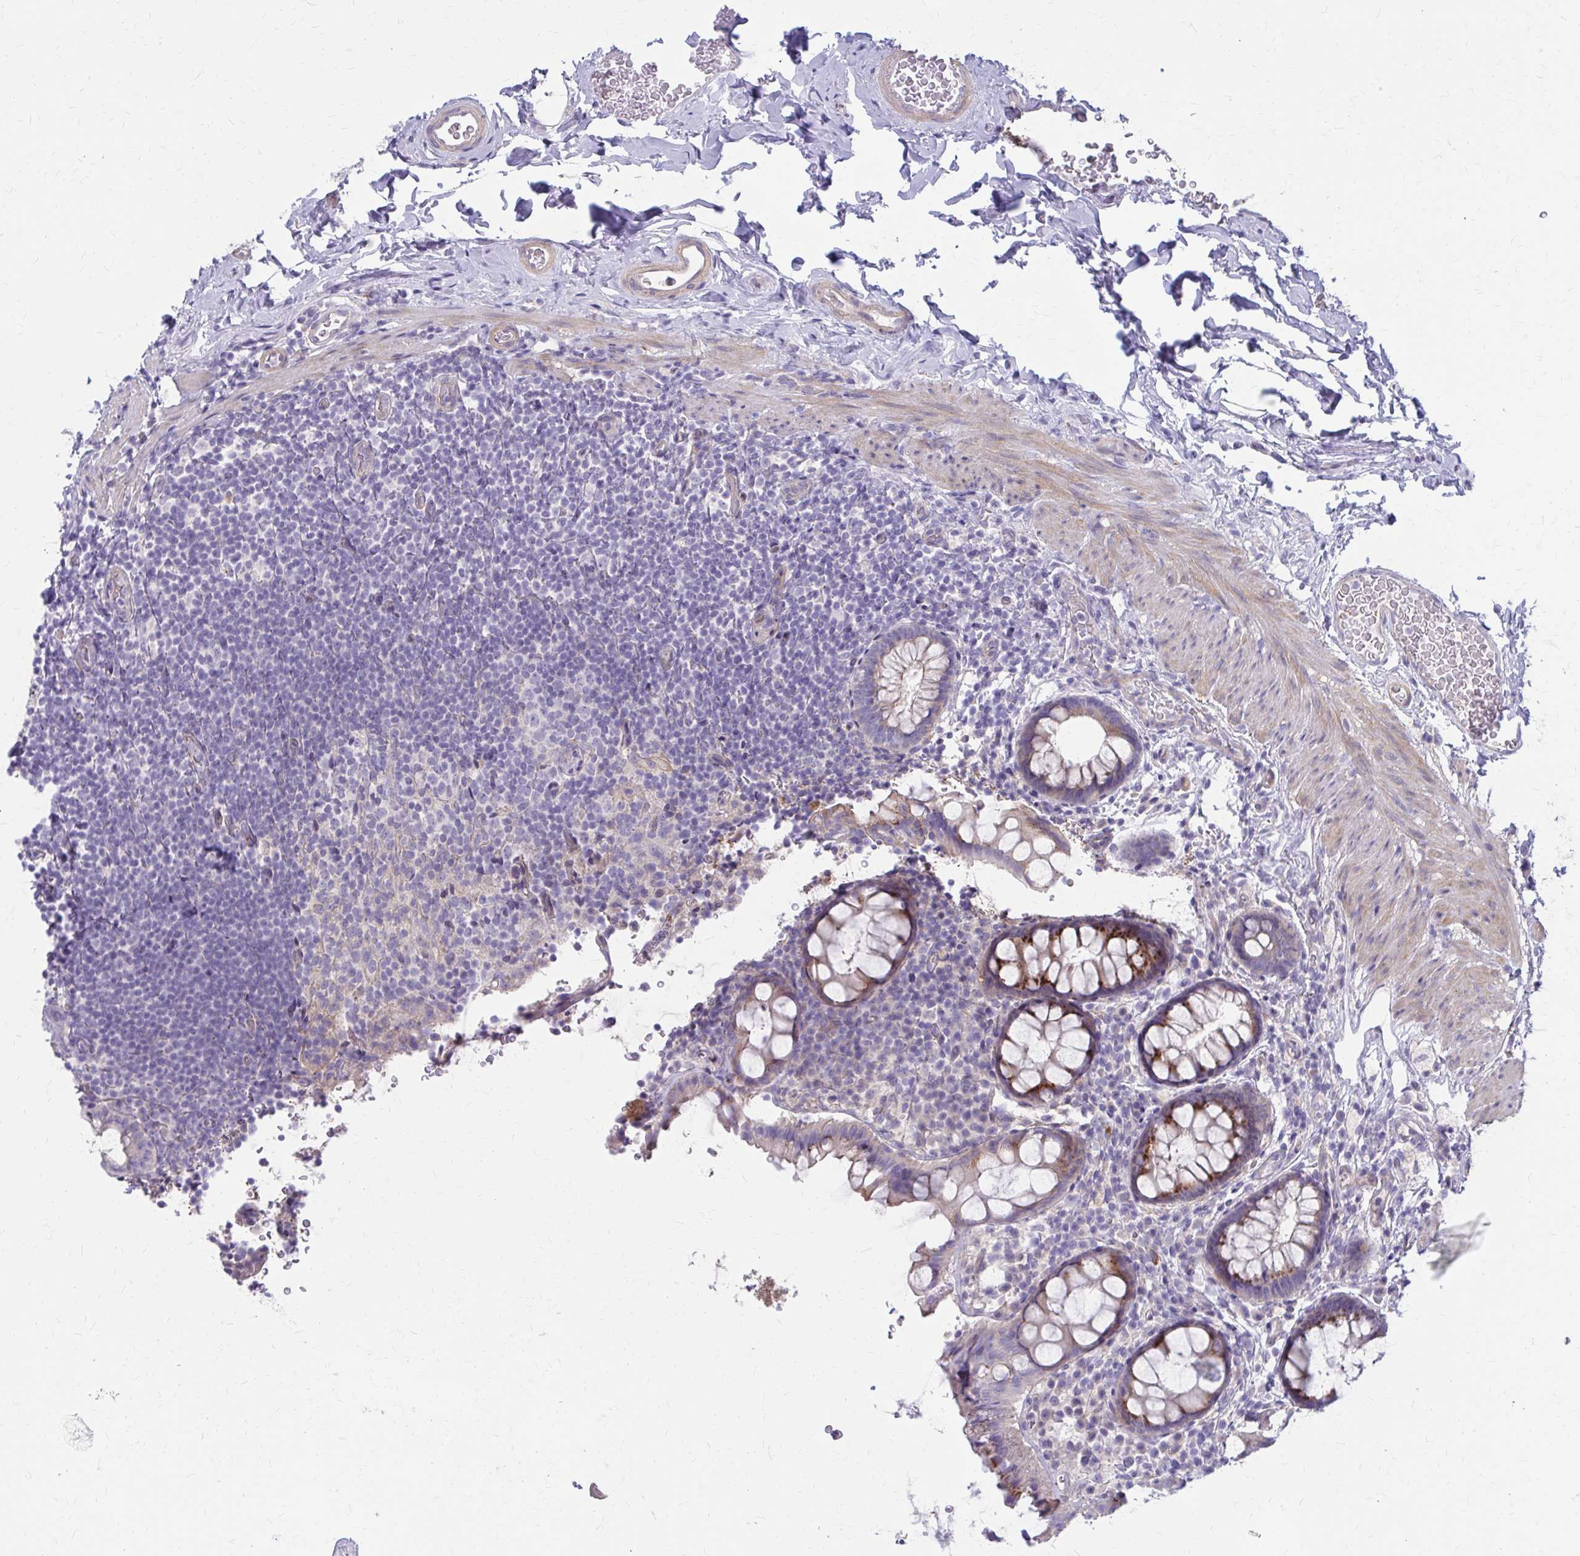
{"staining": {"intensity": "strong", "quantity": "<25%", "location": "cytoplasmic/membranous"}, "tissue": "rectum", "cell_type": "Glandular cells", "image_type": "normal", "snomed": [{"axis": "morphology", "description": "Normal tissue, NOS"}, {"axis": "topography", "description": "Rectum"}, {"axis": "topography", "description": "Peripheral nerve tissue"}], "caption": "Strong cytoplasmic/membranous protein positivity is seen in approximately <25% of glandular cells in rectum. (DAB IHC with brightfield microscopy, high magnification).", "gene": "GLYATL2", "patient": {"sex": "female", "age": 69}}